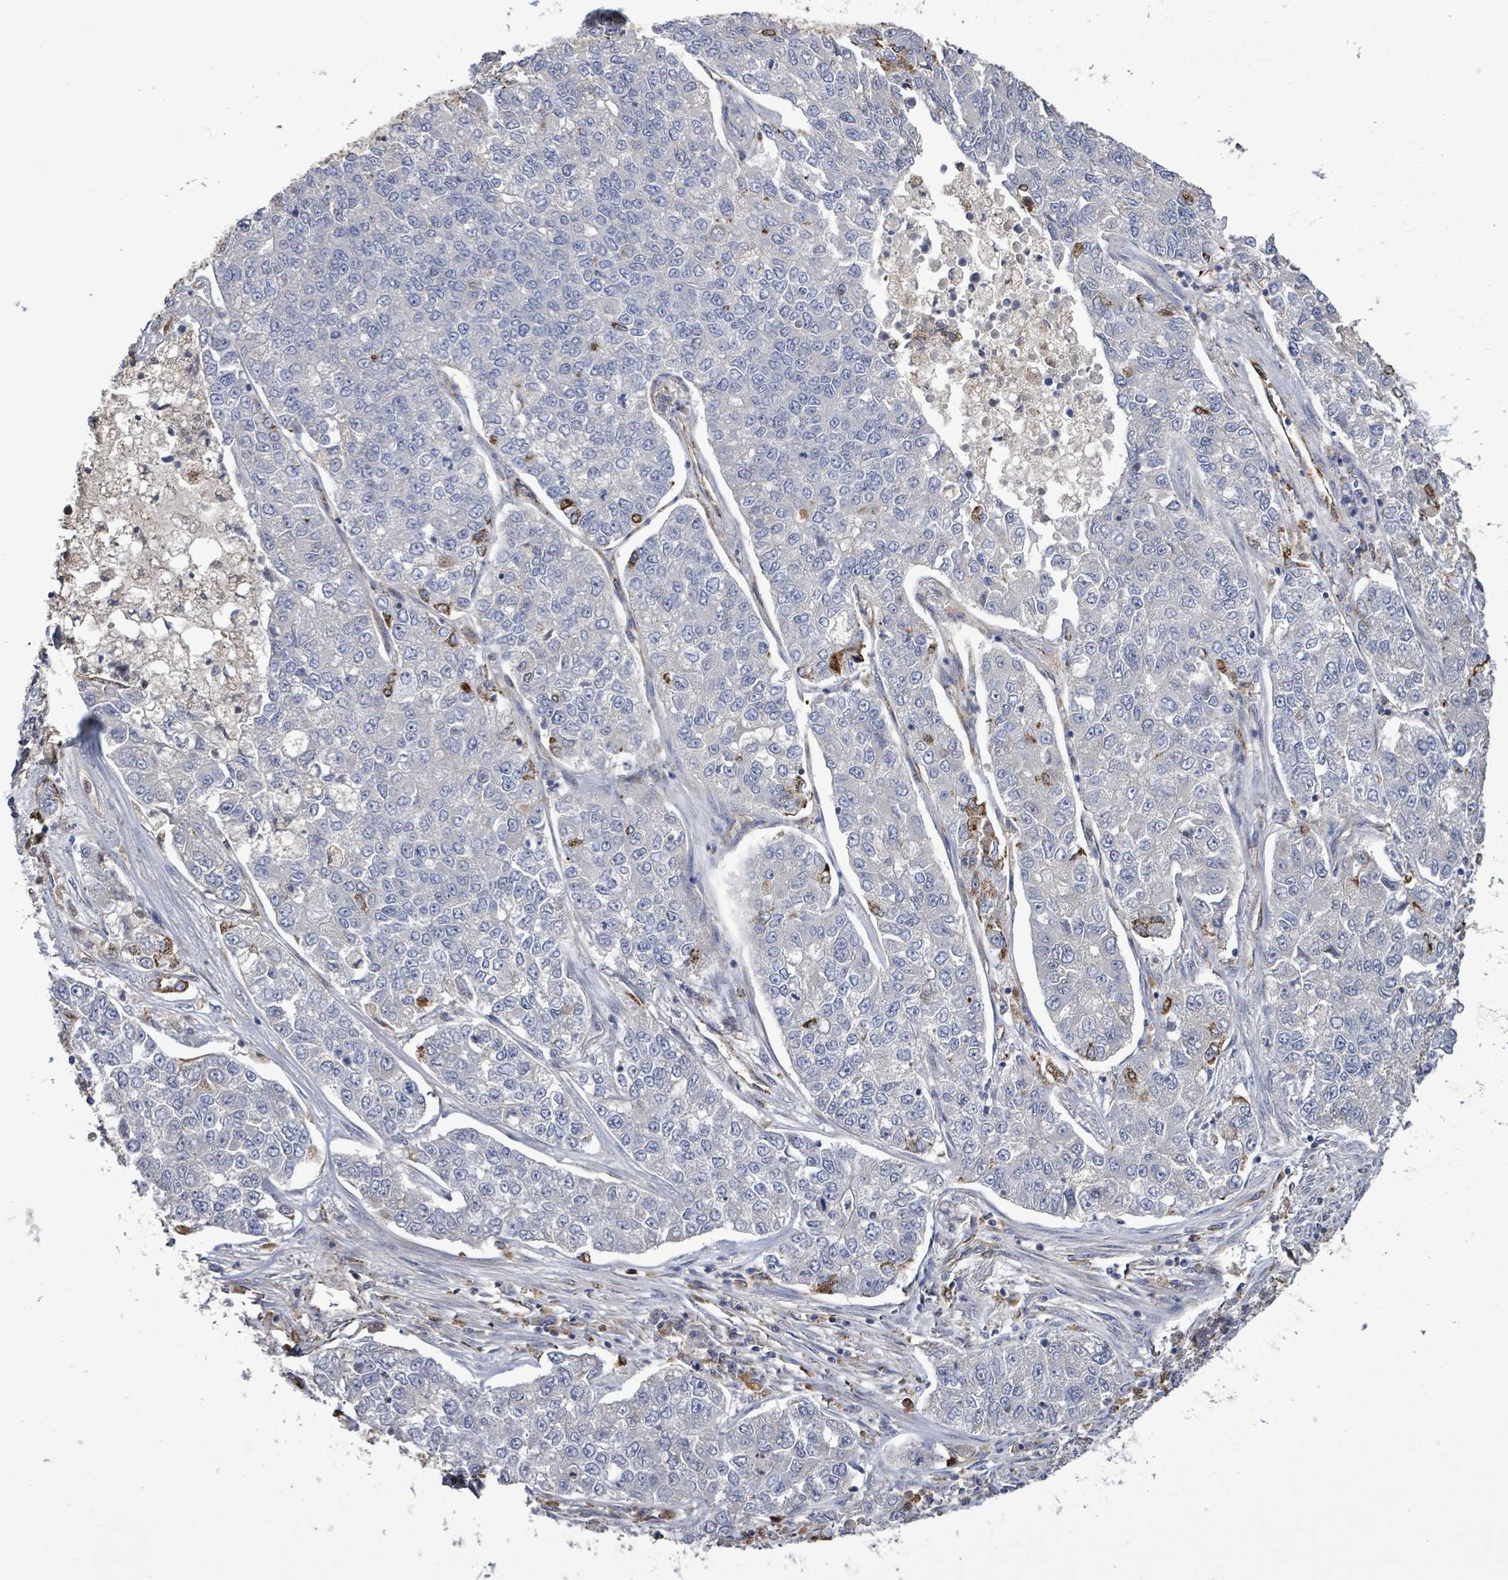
{"staining": {"intensity": "negative", "quantity": "none", "location": "none"}, "tissue": "lung cancer", "cell_type": "Tumor cells", "image_type": "cancer", "snomed": [{"axis": "morphology", "description": "Adenocarcinoma, NOS"}, {"axis": "topography", "description": "Lung"}], "caption": "A photomicrograph of lung adenocarcinoma stained for a protein exhibits no brown staining in tumor cells.", "gene": "MTMR12", "patient": {"sex": "male", "age": 49}}